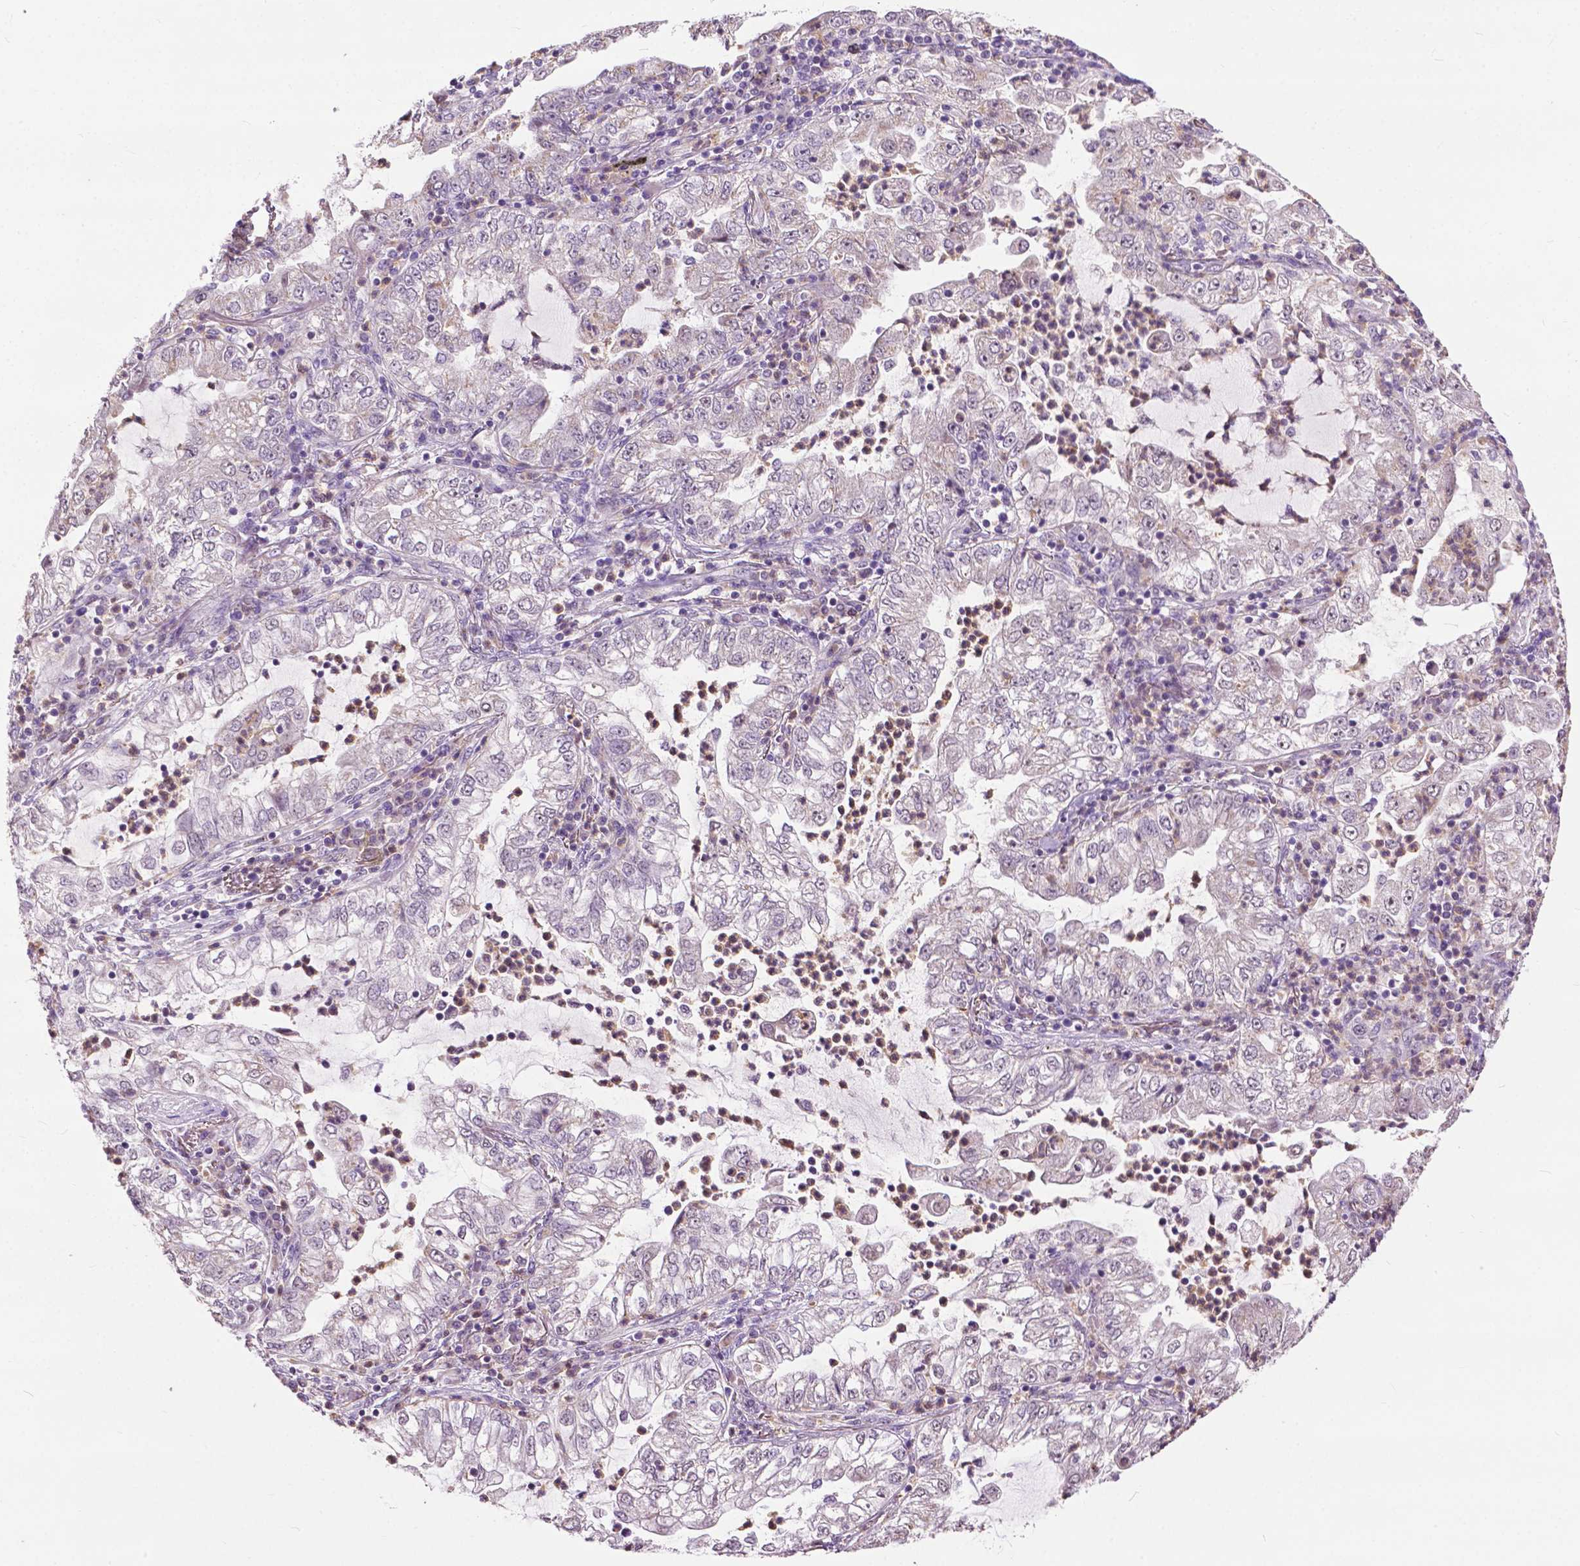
{"staining": {"intensity": "negative", "quantity": "none", "location": "none"}, "tissue": "lung cancer", "cell_type": "Tumor cells", "image_type": "cancer", "snomed": [{"axis": "morphology", "description": "Adenocarcinoma, NOS"}, {"axis": "topography", "description": "Lung"}], "caption": "The immunohistochemistry histopathology image has no significant staining in tumor cells of lung cancer tissue. The staining is performed using DAB brown chromogen with nuclei counter-stained in using hematoxylin.", "gene": "TTC9B", "patient": {"sex": "female", "age": 73}}